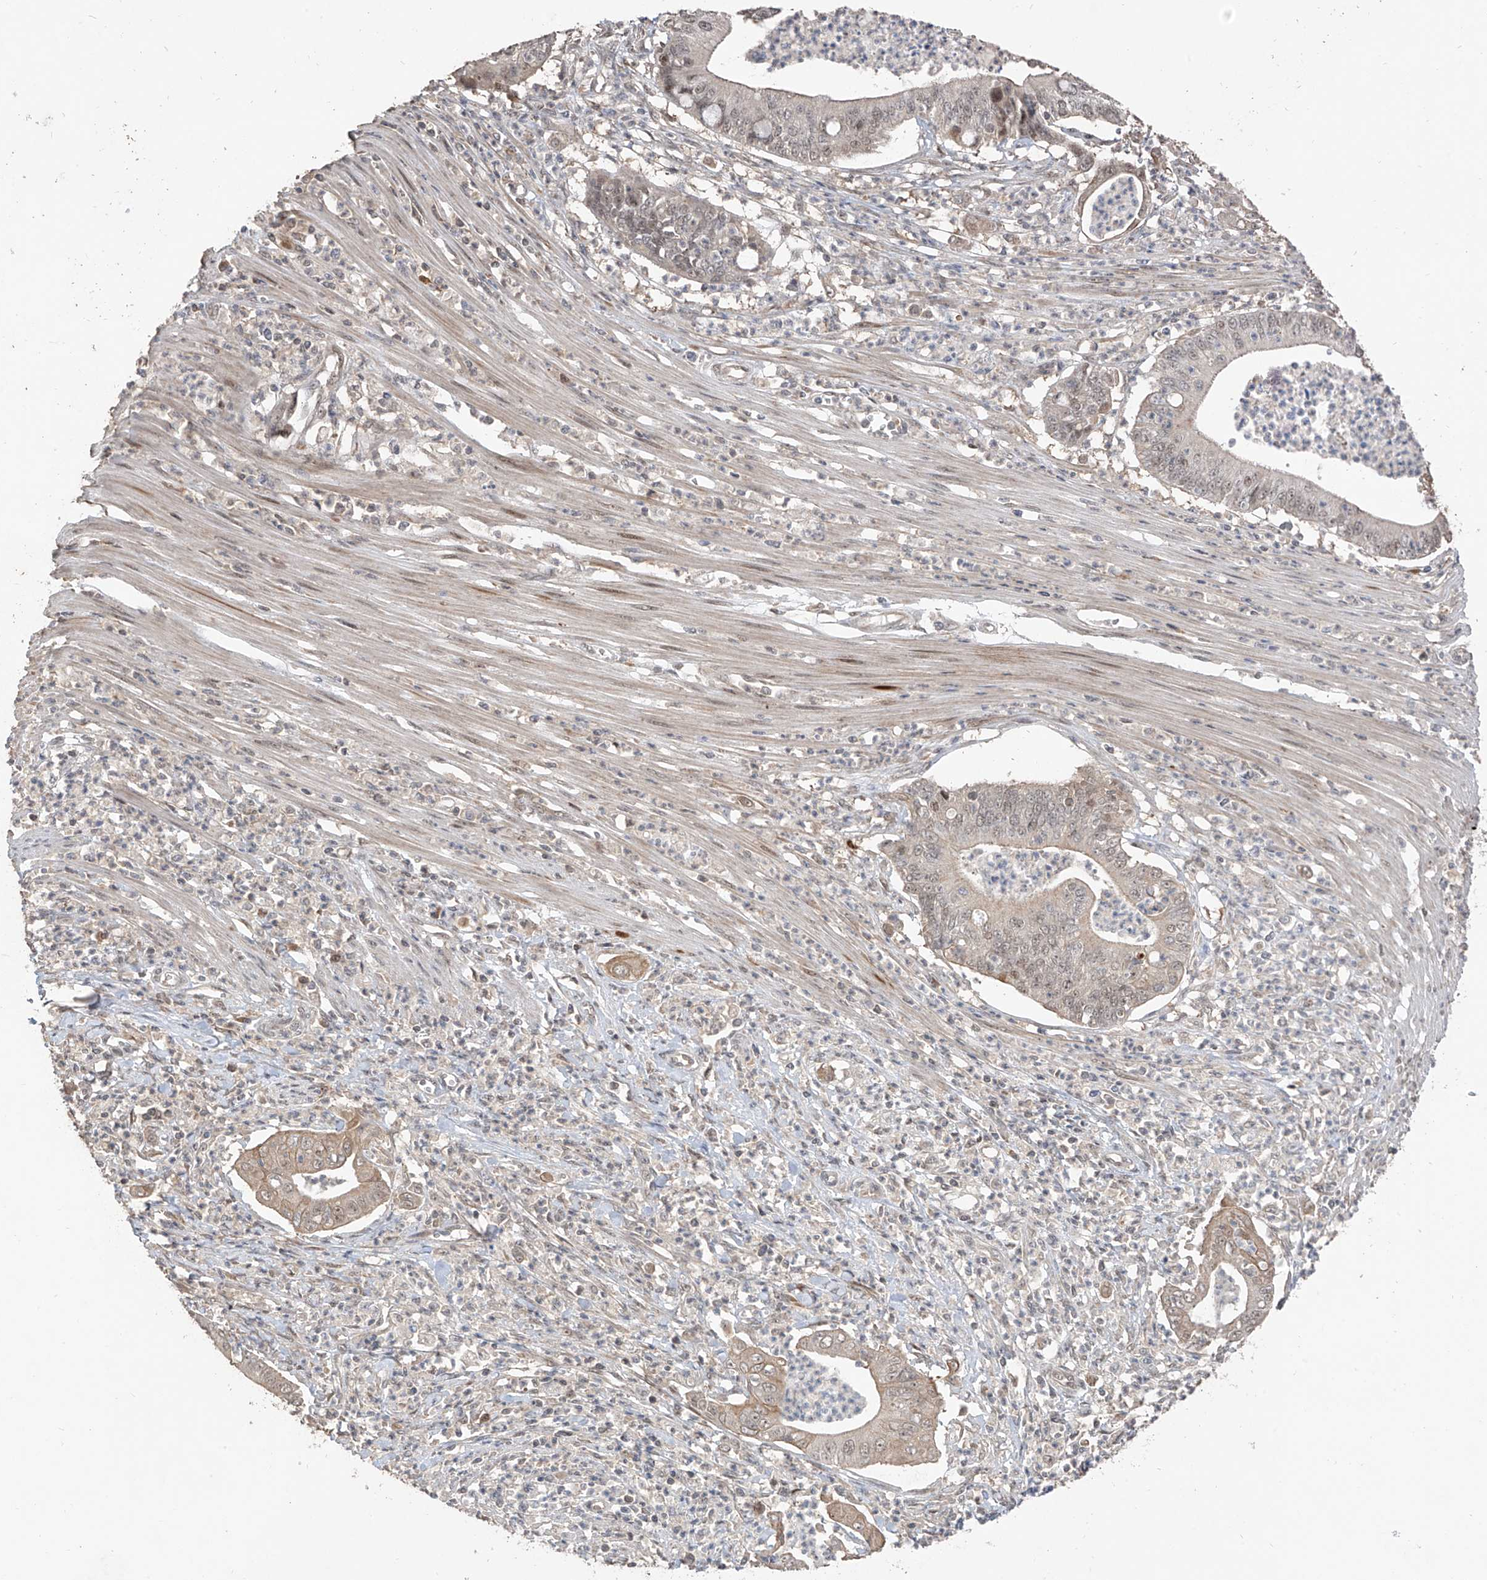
{"staining": {"intensity": "weak", "quantity": "<25%", "location": "cytoplasmic/membranous,nuclear"}, "tissue": "pancreatic cancer", "cell_type": "Tumor cells", "image_type": "cancer", "snomed": [{"axis": "morphology", "description": "Adenocarcinoma, NOS"}, {"axis": "topography", "description": "Pancreas"}], "caption": "The immunohistochemistry (IHC) histopathology image has no significant positivity in tumor cells of pancreatic adenocarcinoma tissue.", "gene": "COLGALT2", "patient": {"sex": "male", "age": 69}}